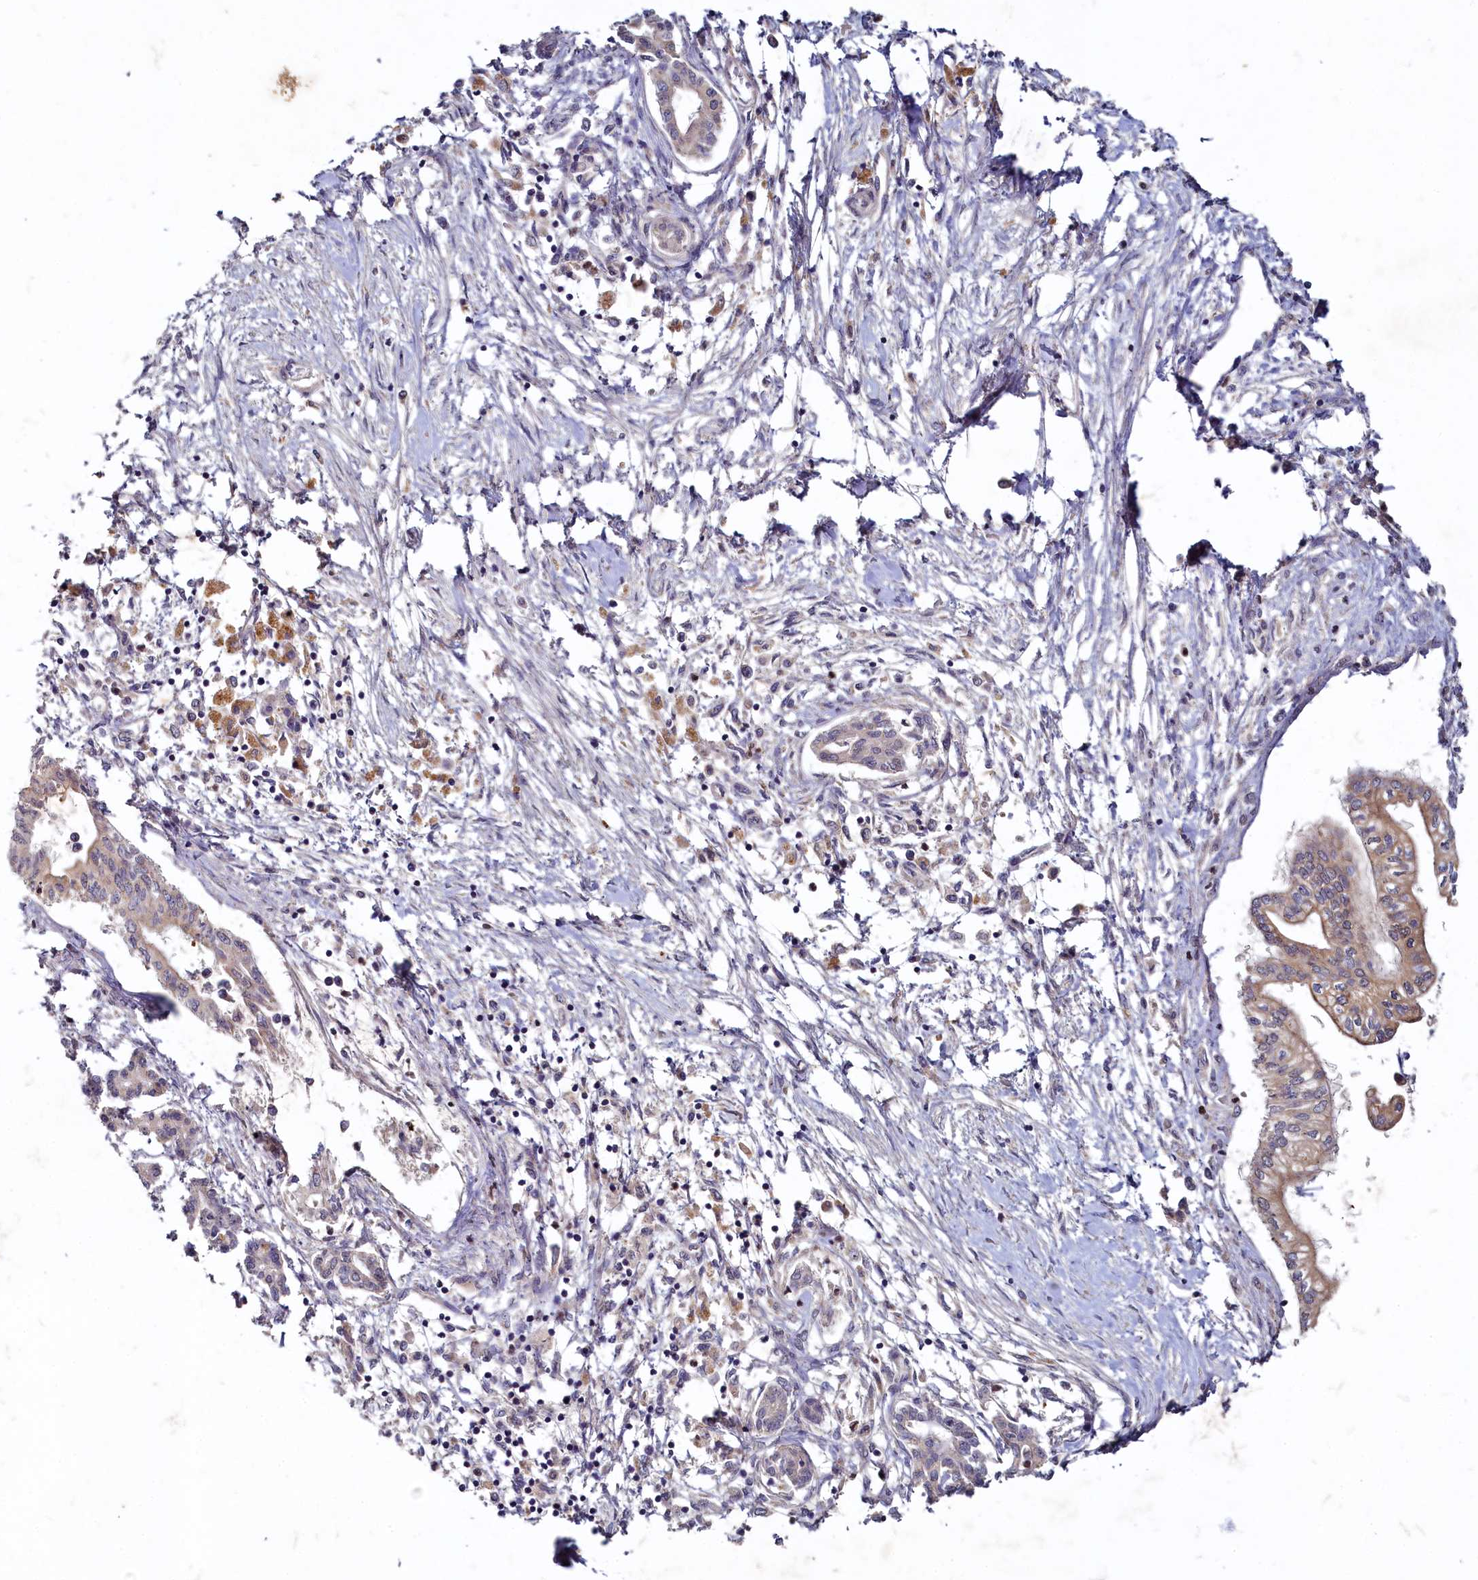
{"staining": {"intensity": "weak", "quantity": "25%-75%", "location": "cytoplasmic/membranous"}, "tissue": "pancreatic cancer", "cell_type": "Tumor cells", "image_type": "cancer", "snomed": [{"axis": "morphology", "description": "Adenocarcinoma, NOS"}, {"axis": "topography", "description": "Pancreas"}], "caption": "Adenocarcinoma (pancreatic) stained with a brown dye shows weak cytoplasmic/membranous positive expression in about 25%-75% of tumor cells.", "gene": "HERC3", "patient": {"sex": "female", "age": 50}}